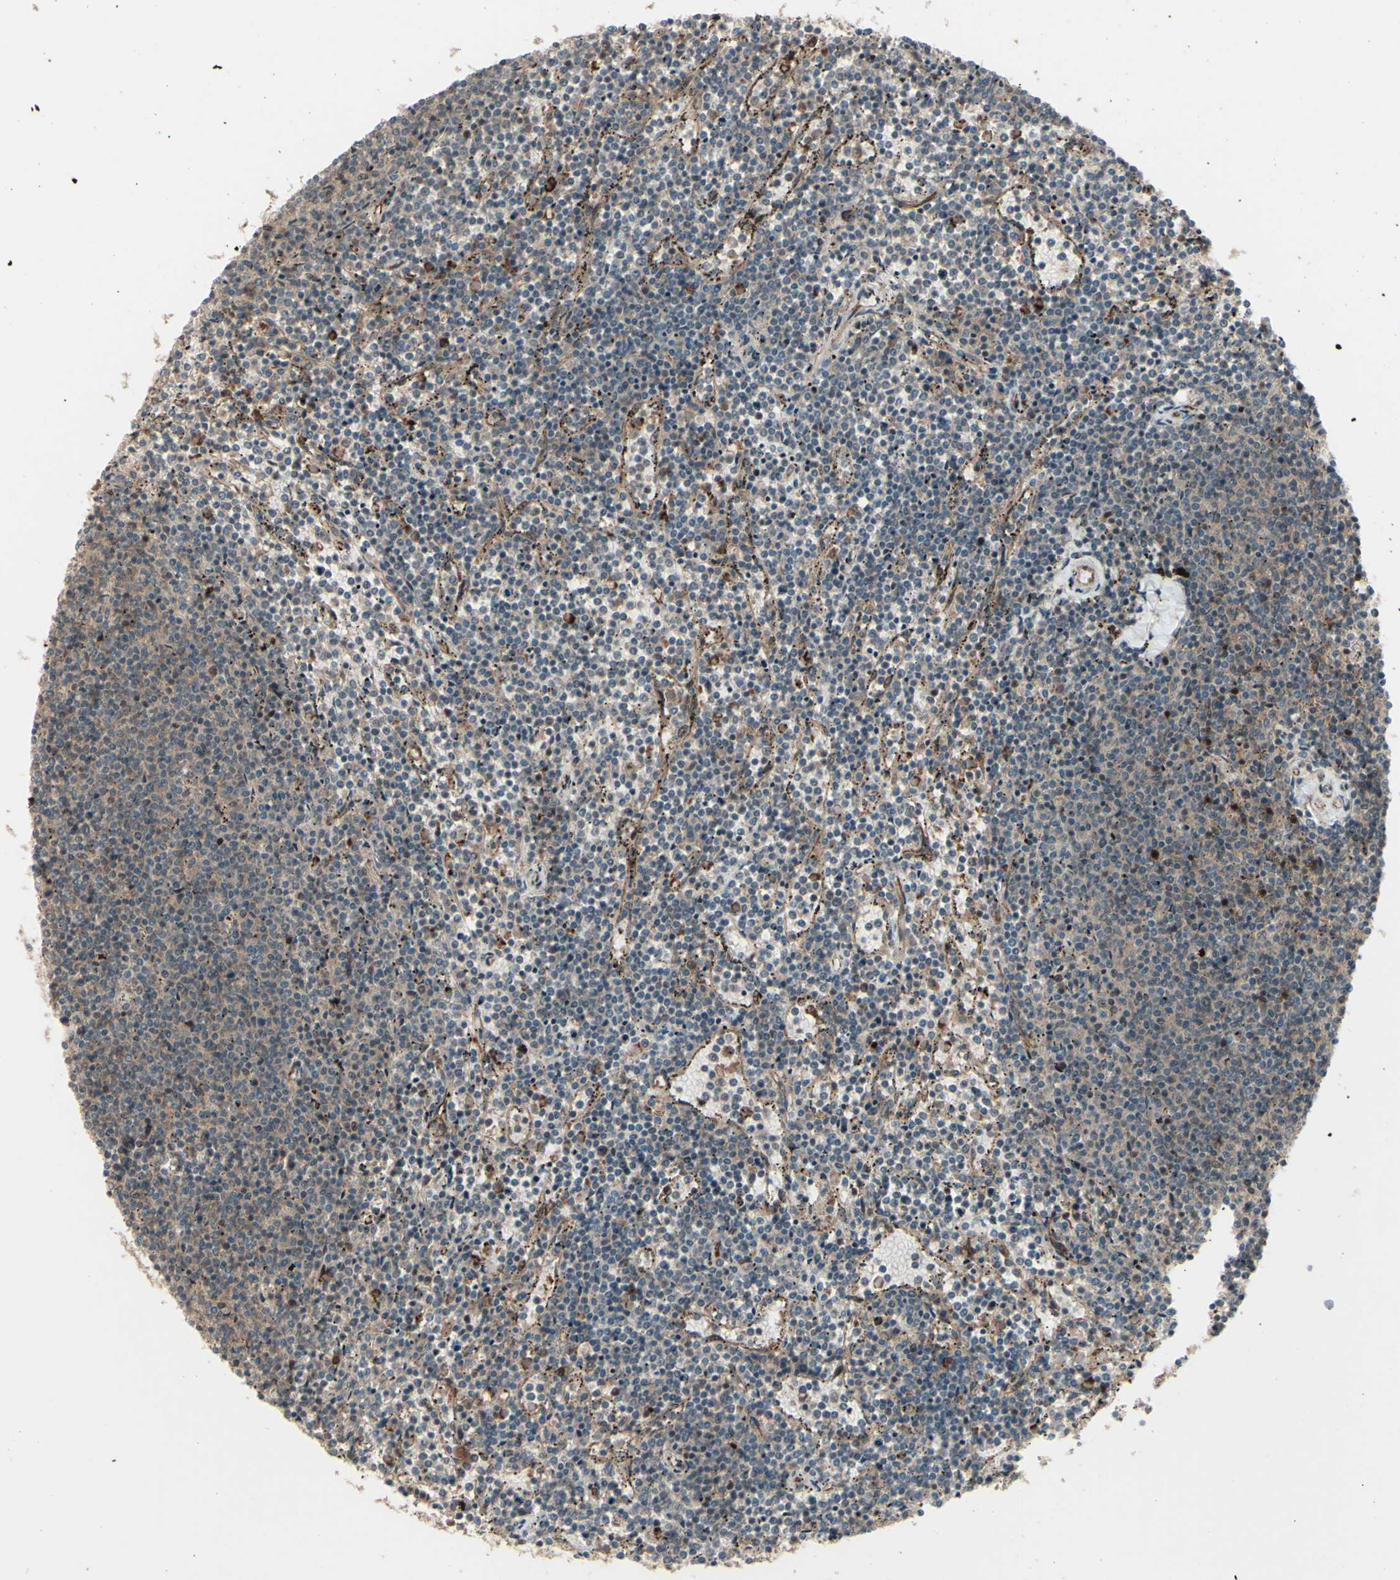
{"staining": {"intensity": "weak", "quantity": "25%-75%", "location": "cytoplasmic/membranous"}, "tissue": "lymphoma", "cell_type": "Tumor cells", "image_type": "cancer", "snomed": [{"axis": "morphology", "description": "Malignant lymphoma, non-Hodgkin's type, Low grade"}, {"axis": "topography", "description": "Spleen"}], "caption": "Human lymphoma stained for a protein (brown) shows weak cytoplasmic/membranous positive staining in about 25%-75% of tumor cells.", "gene": "MLF2", "patient": {"sex": "female", "age": 50}}